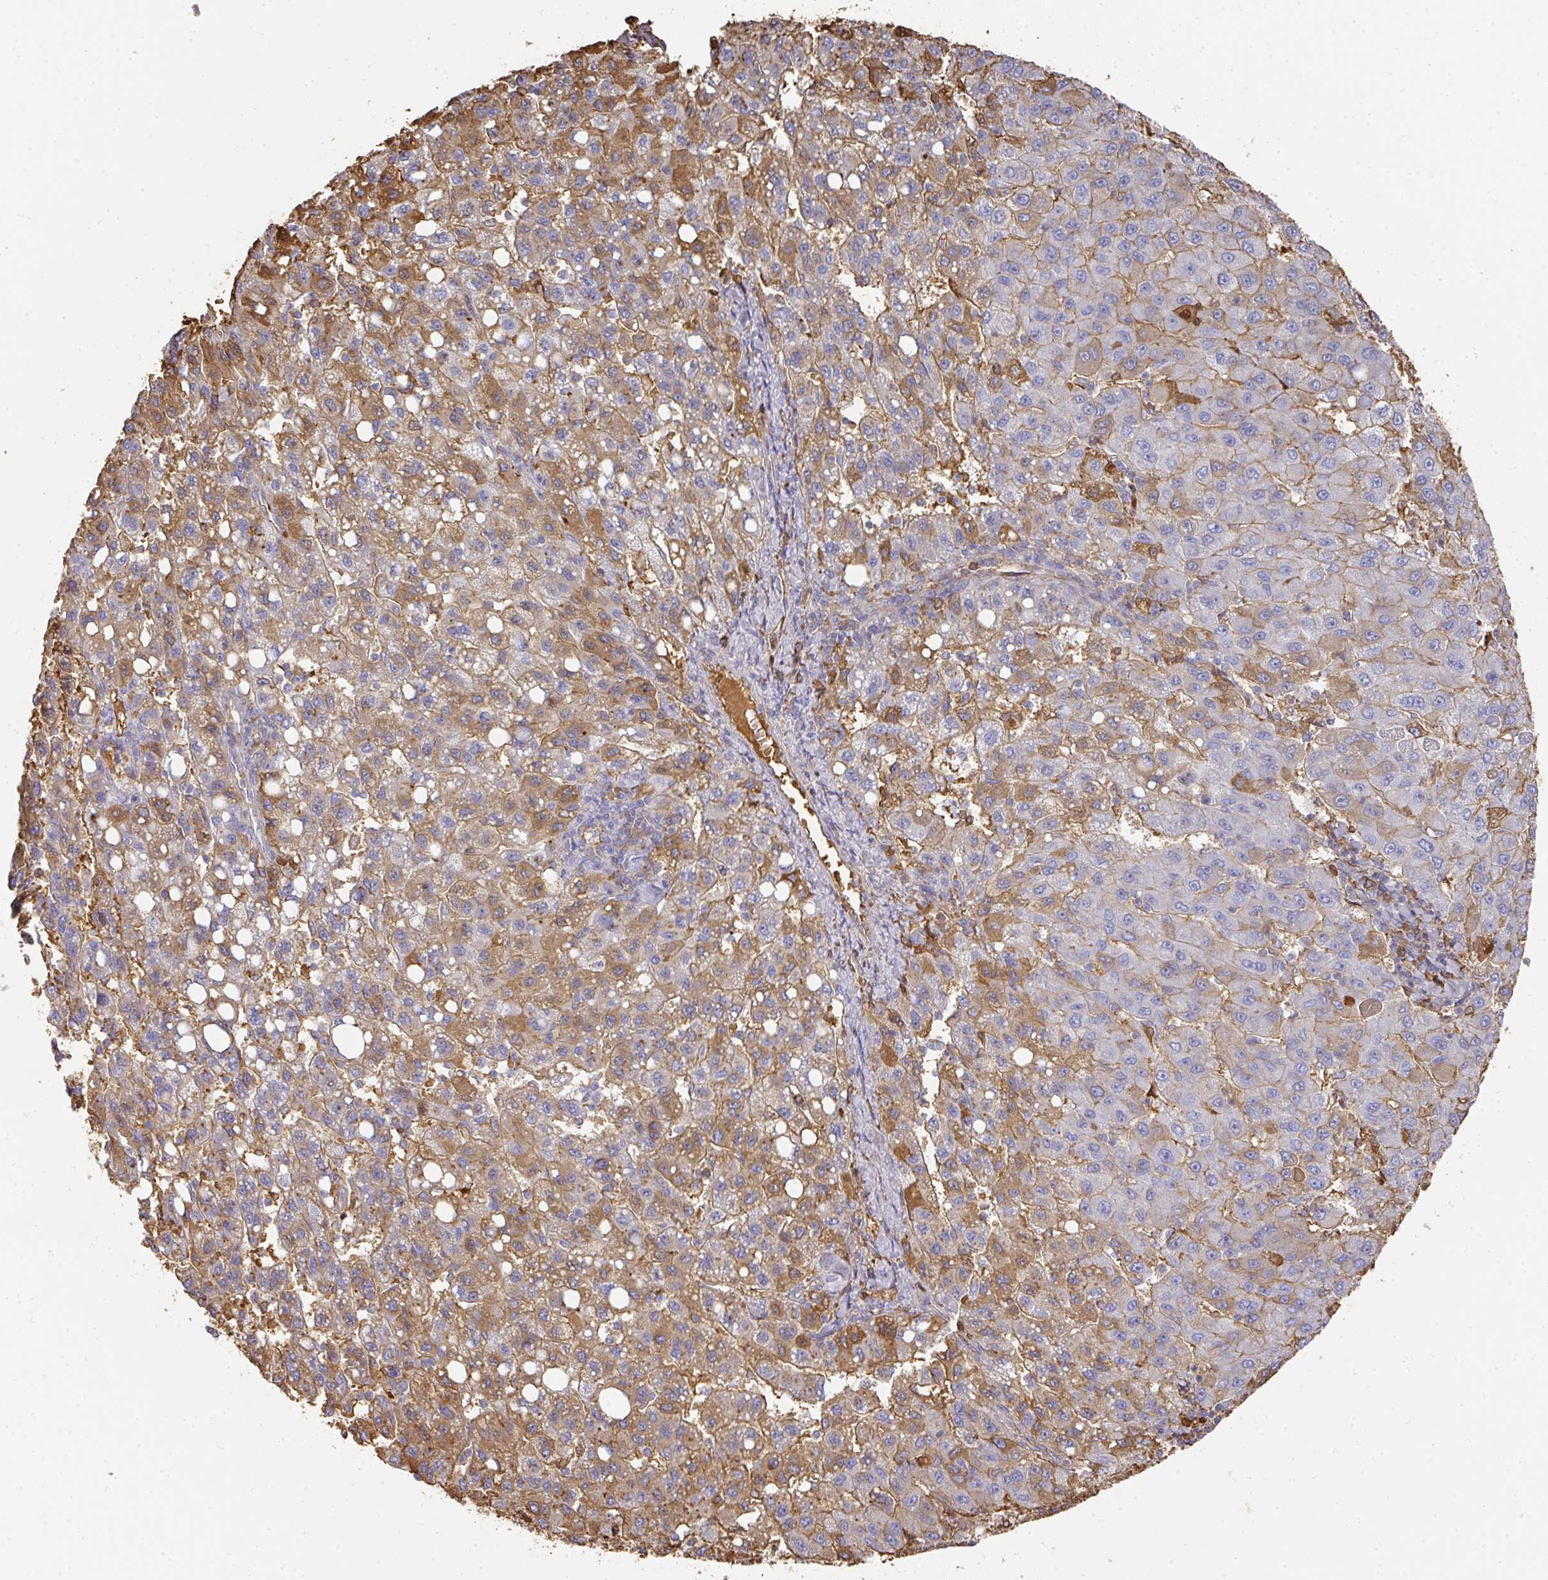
{"staining": {"intensity": "moderate", "quantity": "25%-75%", "location": "cytoplasmic/membranous"}, "tissue": "liver cancer", "cell_type": "Tumor cells", "image_type": "cancer", "snomed": [{"axis": "morphology", "description": "Carcinoma, Hepatocellular, NOS"}, {"axis": "topography", "description": "Liver"}], "caption": "Liver cancer (hepatocellular carcinoma) was stained to show a protein in brown. There is medium levels of moderate cytoplasmic/membranous positivity in approximately 25%-75% of tumor cells.", "gene": "ALB", "patient": {"sex": "female", "age": 82}}